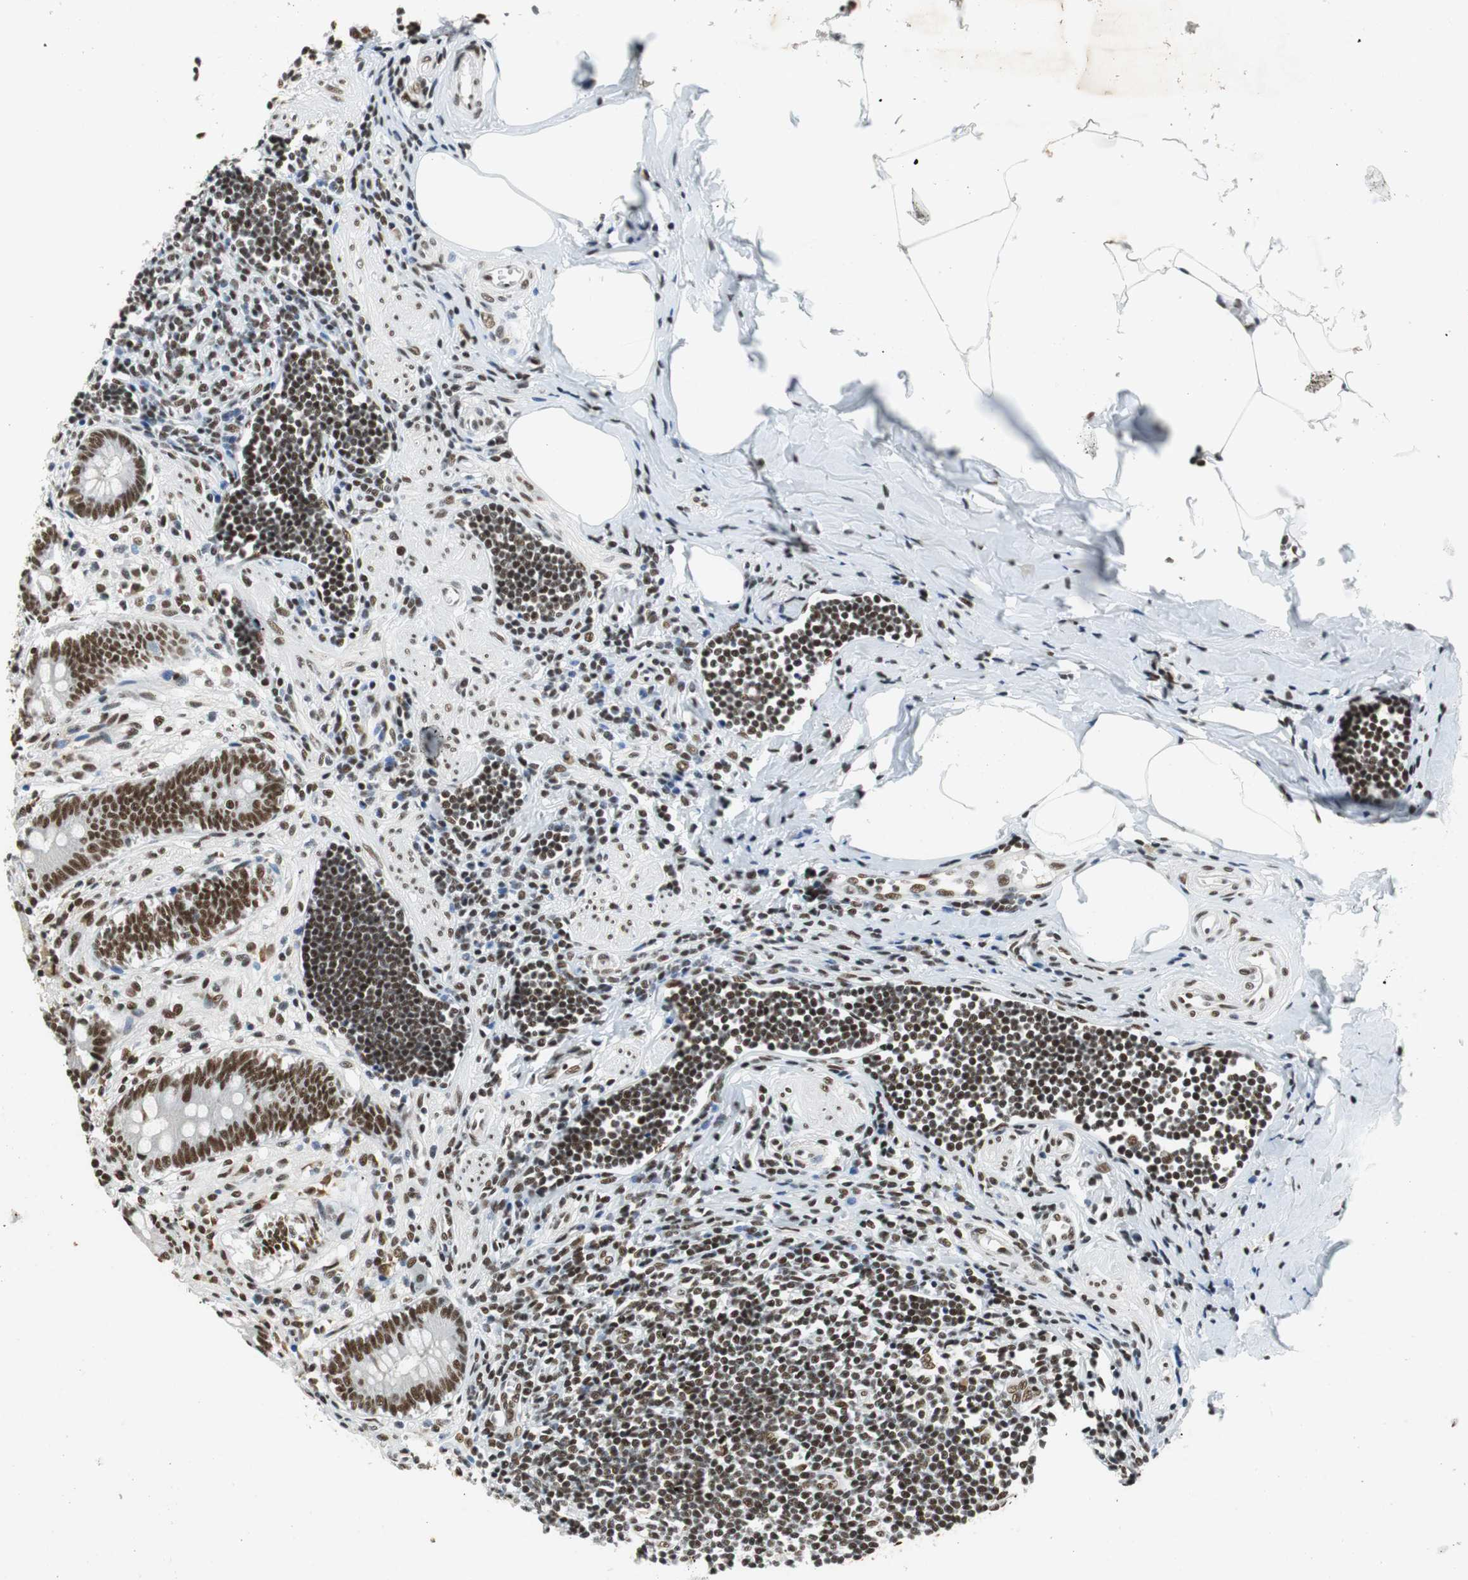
{"staining": {"intensity": "moderate", "quantity": "25%-75%", "location": "nuclear"}, "tissue": "appendix", "cell_type": "Glandular cells", "image_type": "normal", "snomed": [{"axis": "morphology", "description": "Normal tissue, NOS"}, {"axis": "topography", "description": "Appendix"}], "caption": "IHC histopathology image of normal appendix stained for a protein (brown), which exhibits medium levels of moderate nuclear staining in about 25%-75% of glandular cells.", "gene": "PRKDC", "patient": {"sex": "female", "age": 50}}